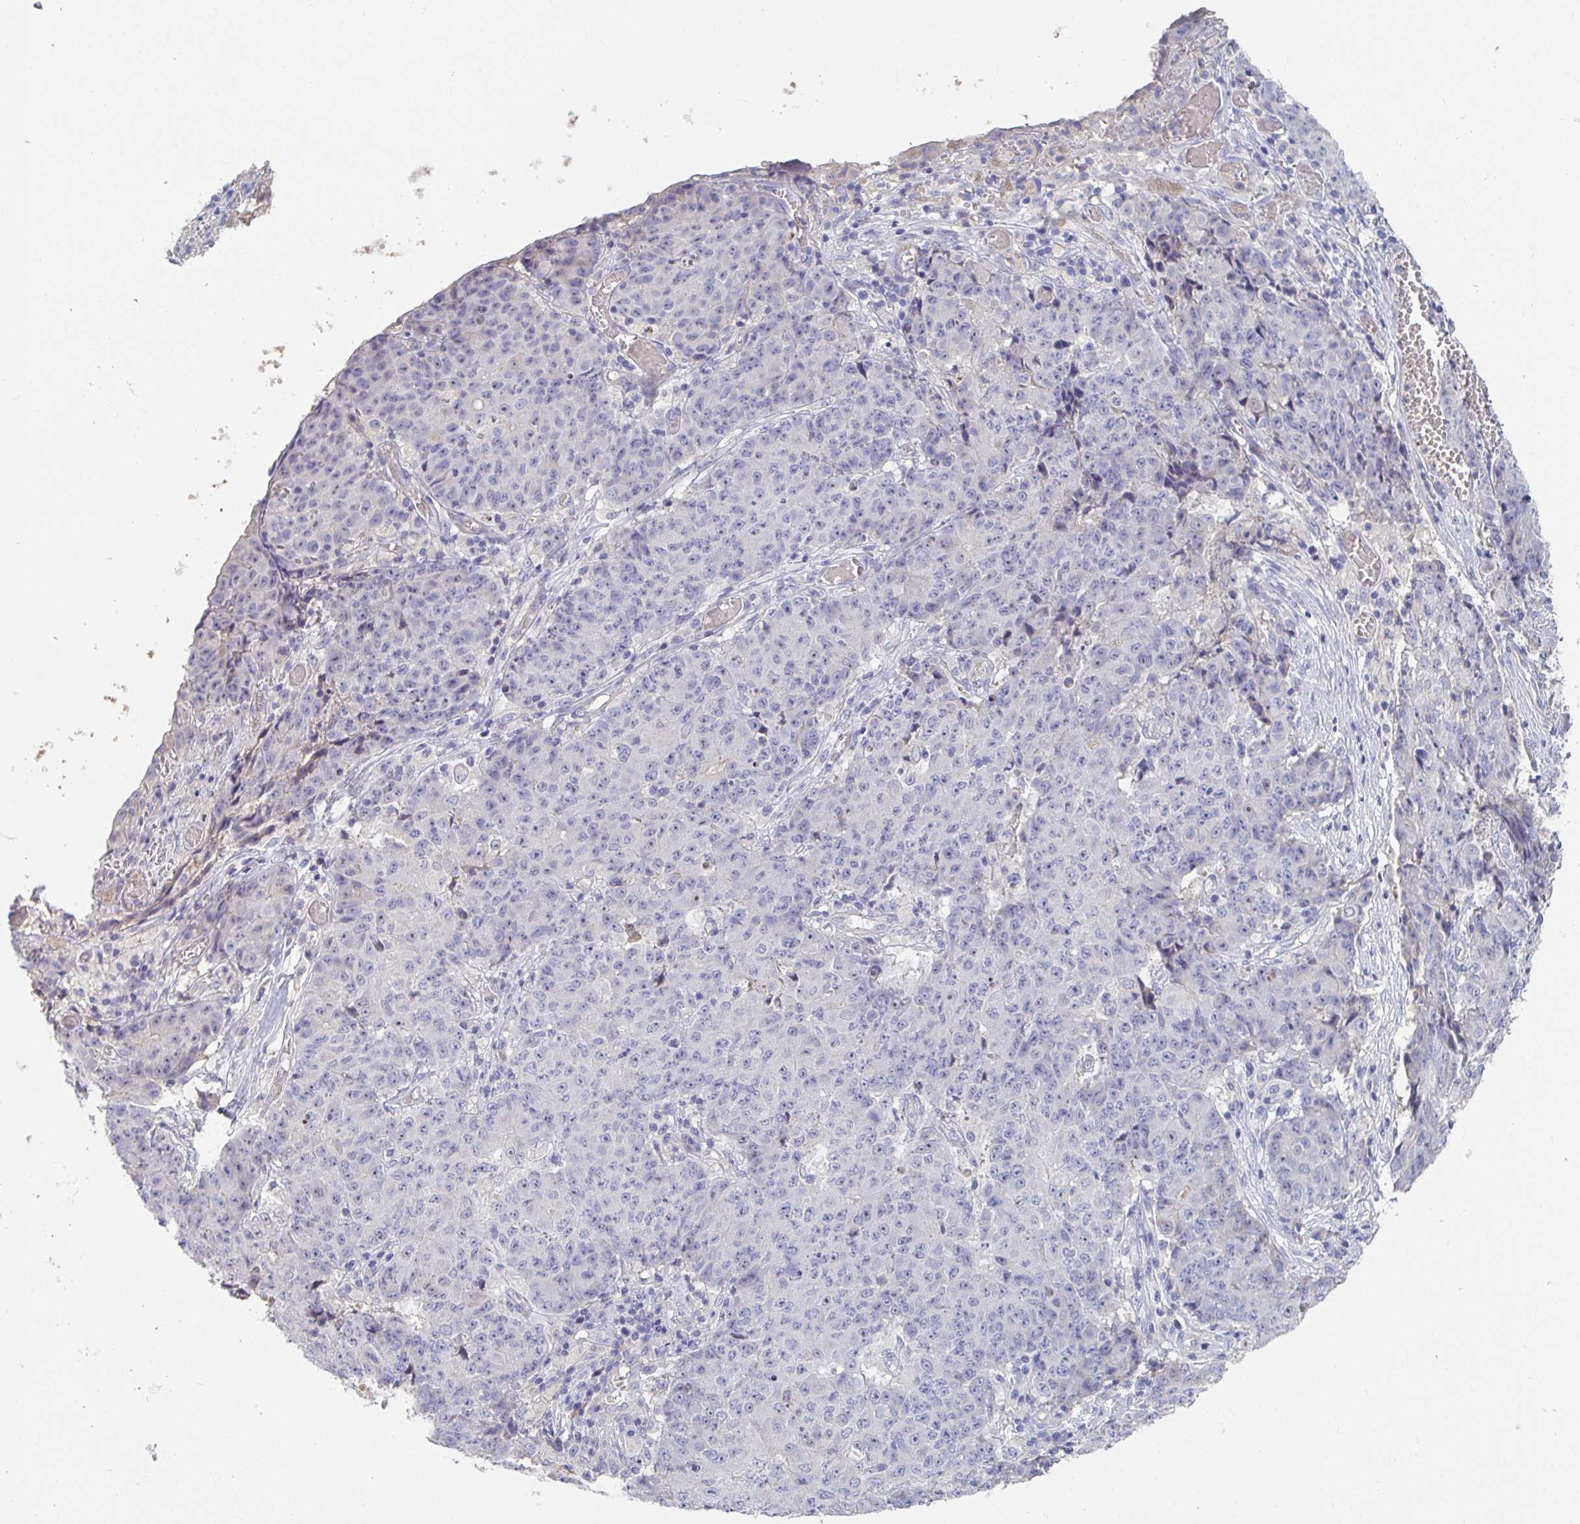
{"staining": {"intensity": "negative", "quantity": "none", "location": "none"}, "tissue": "ovarian cancer", "cell_type": "Tumor cells", "image_type": "cancer", "snomed": [{"axis": "morphology", "description": "Carcinoma, endometroid"}, {"axis": "topography", "description": "Ovary"}], "caption": "This is a histopathology image of immunohistochemistry (IHC) staining of ovarian endometroid carcinoma, which shows no staining in tumor cells.", "gene": "ANO5", "patient": {"sex": "female", "age": 42}}